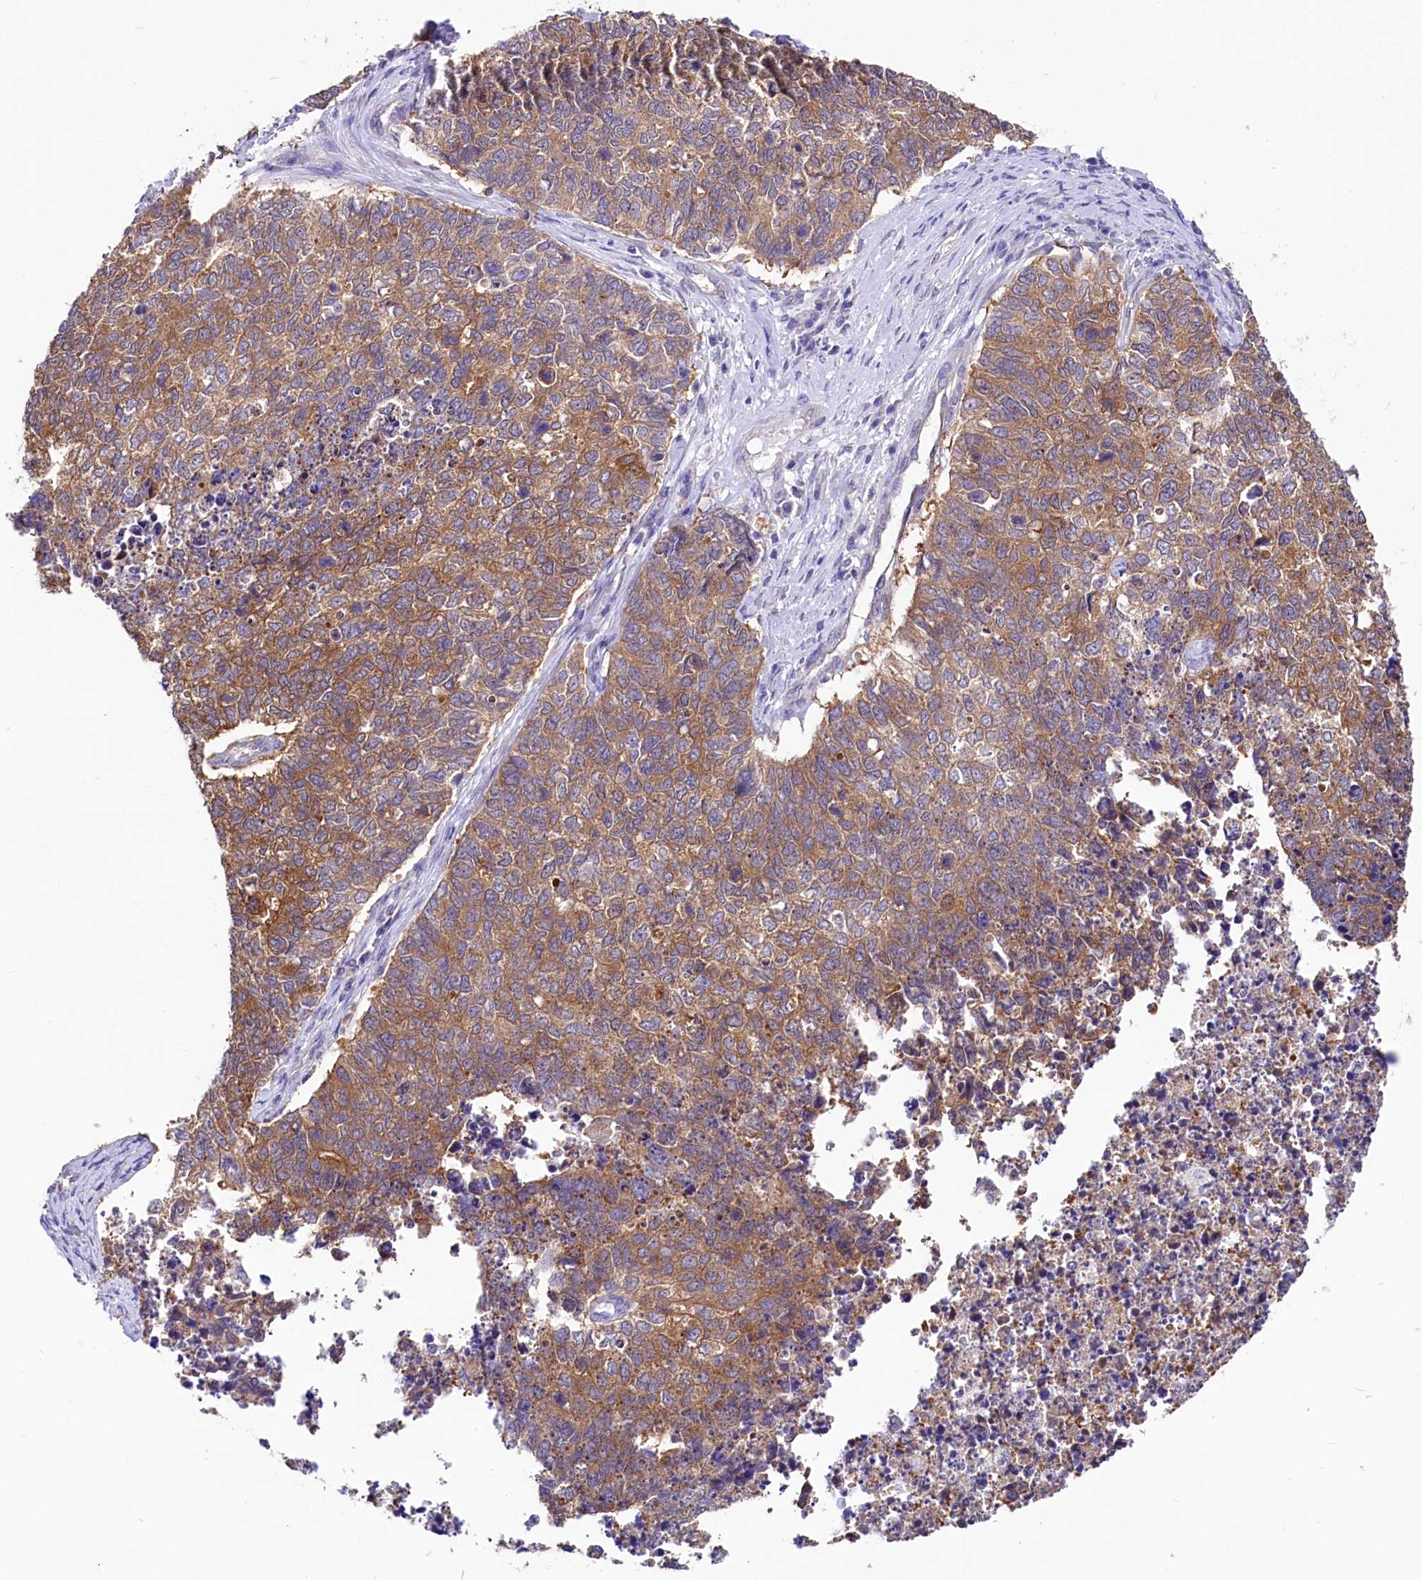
{"staining": {"intensity": "moderate", "quantity": ">75%", "location": "cytoplasmic/membranous"}, "tissue": "cervical cancer", "cell_type": "Tumor cells", "image_type": "cancer", "snomed": [{"axis": "morphology", "description": "Squamous cell carcinoma, NOS"}, {"axis": "topography", "description": "Cervix"}], "caption": "Approximately >75% of tumor cells in human squamous cell carcinoma (cervical) show moderate cytoplasmic/membranous protein expression as visualized by brown immunohistochemical staining.", "gene": "ABHD5", "patient": {"sex": "female", "age": 63}}